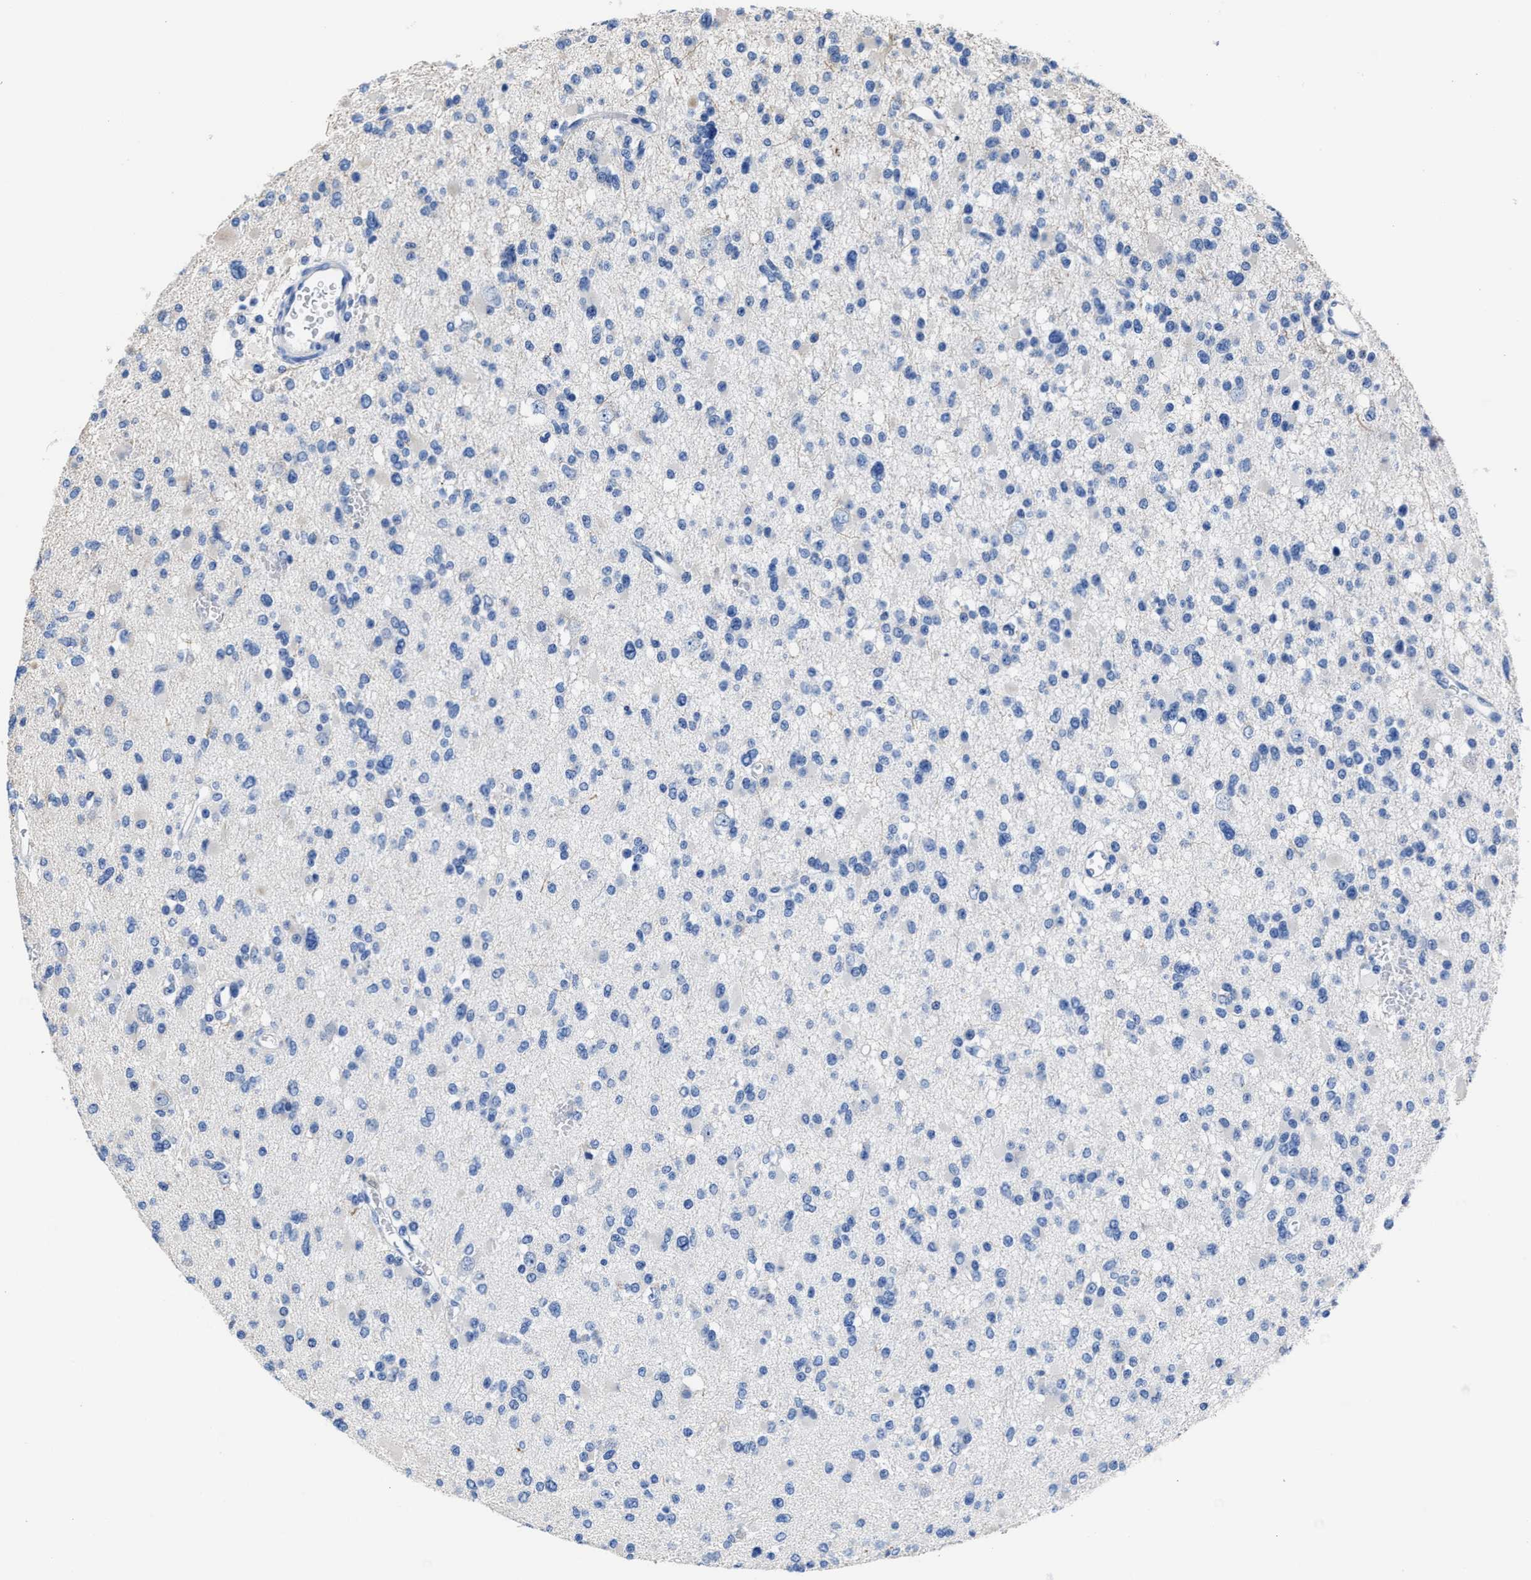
{"staining": {"intensity": "negative", "quantity": "none", "location": "none"}, "tissue": "glioma", "cell_type": "Tumor cells", "image_type": "cancer", "snomed": [{"axis": "morphology", "description": "Glioma, malignant, Low grade"}, {"axis": "topography", "description": "Brain"}], "caption": "This histopathology image is of glioma stained with immunohistochemistry to label a protein in brown with the nuclei are counter-stained blue. There is no positivity in tumor cells.", "gene": "HOOK1", "patient": {"sex": "female", "age": 22}}